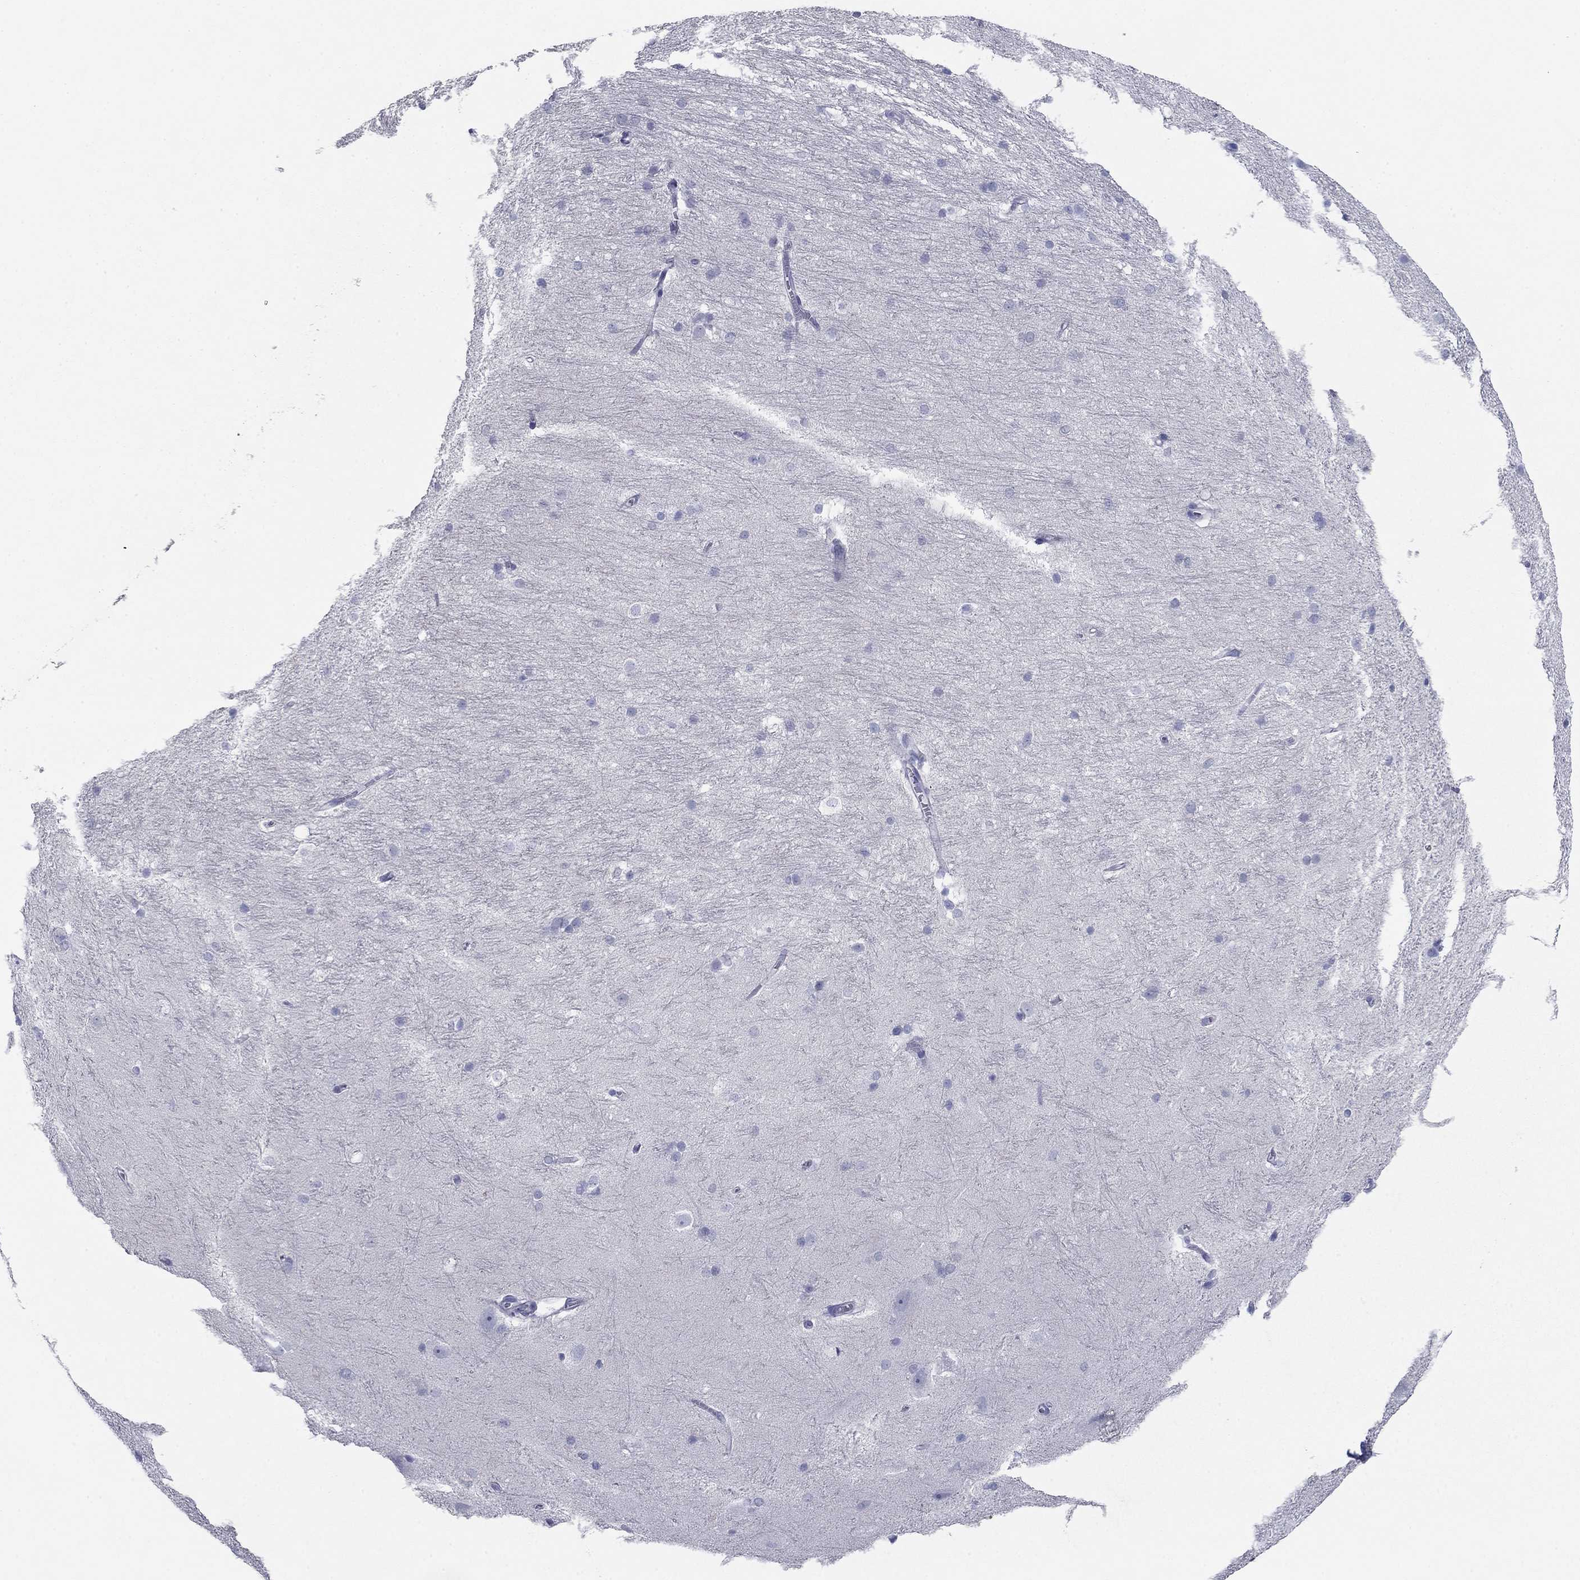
{"staining": {"intensity": "negative", "quantity": "none", "location": "none"}, "tissue": "hippocampus", "cell_type": "Glial cells", "image_type": "normal", "snomed": [{"axis": "morphology", "description": "Normal tissue, NOS"}, {"axis": "topography", "description": "Cerebral cortex"}, {"axis": "topography", "description": "Hippocampus"}], "caption": "Immunohistochemistry (IHC) of normal hippocampus shows no positivity in glial cells. The staining is performed using DAB brown chromogen with nuclei counter-stained in using hematoxylin.", "gene": "PLS1", "patient": {"sex": "female", "age": 19}}